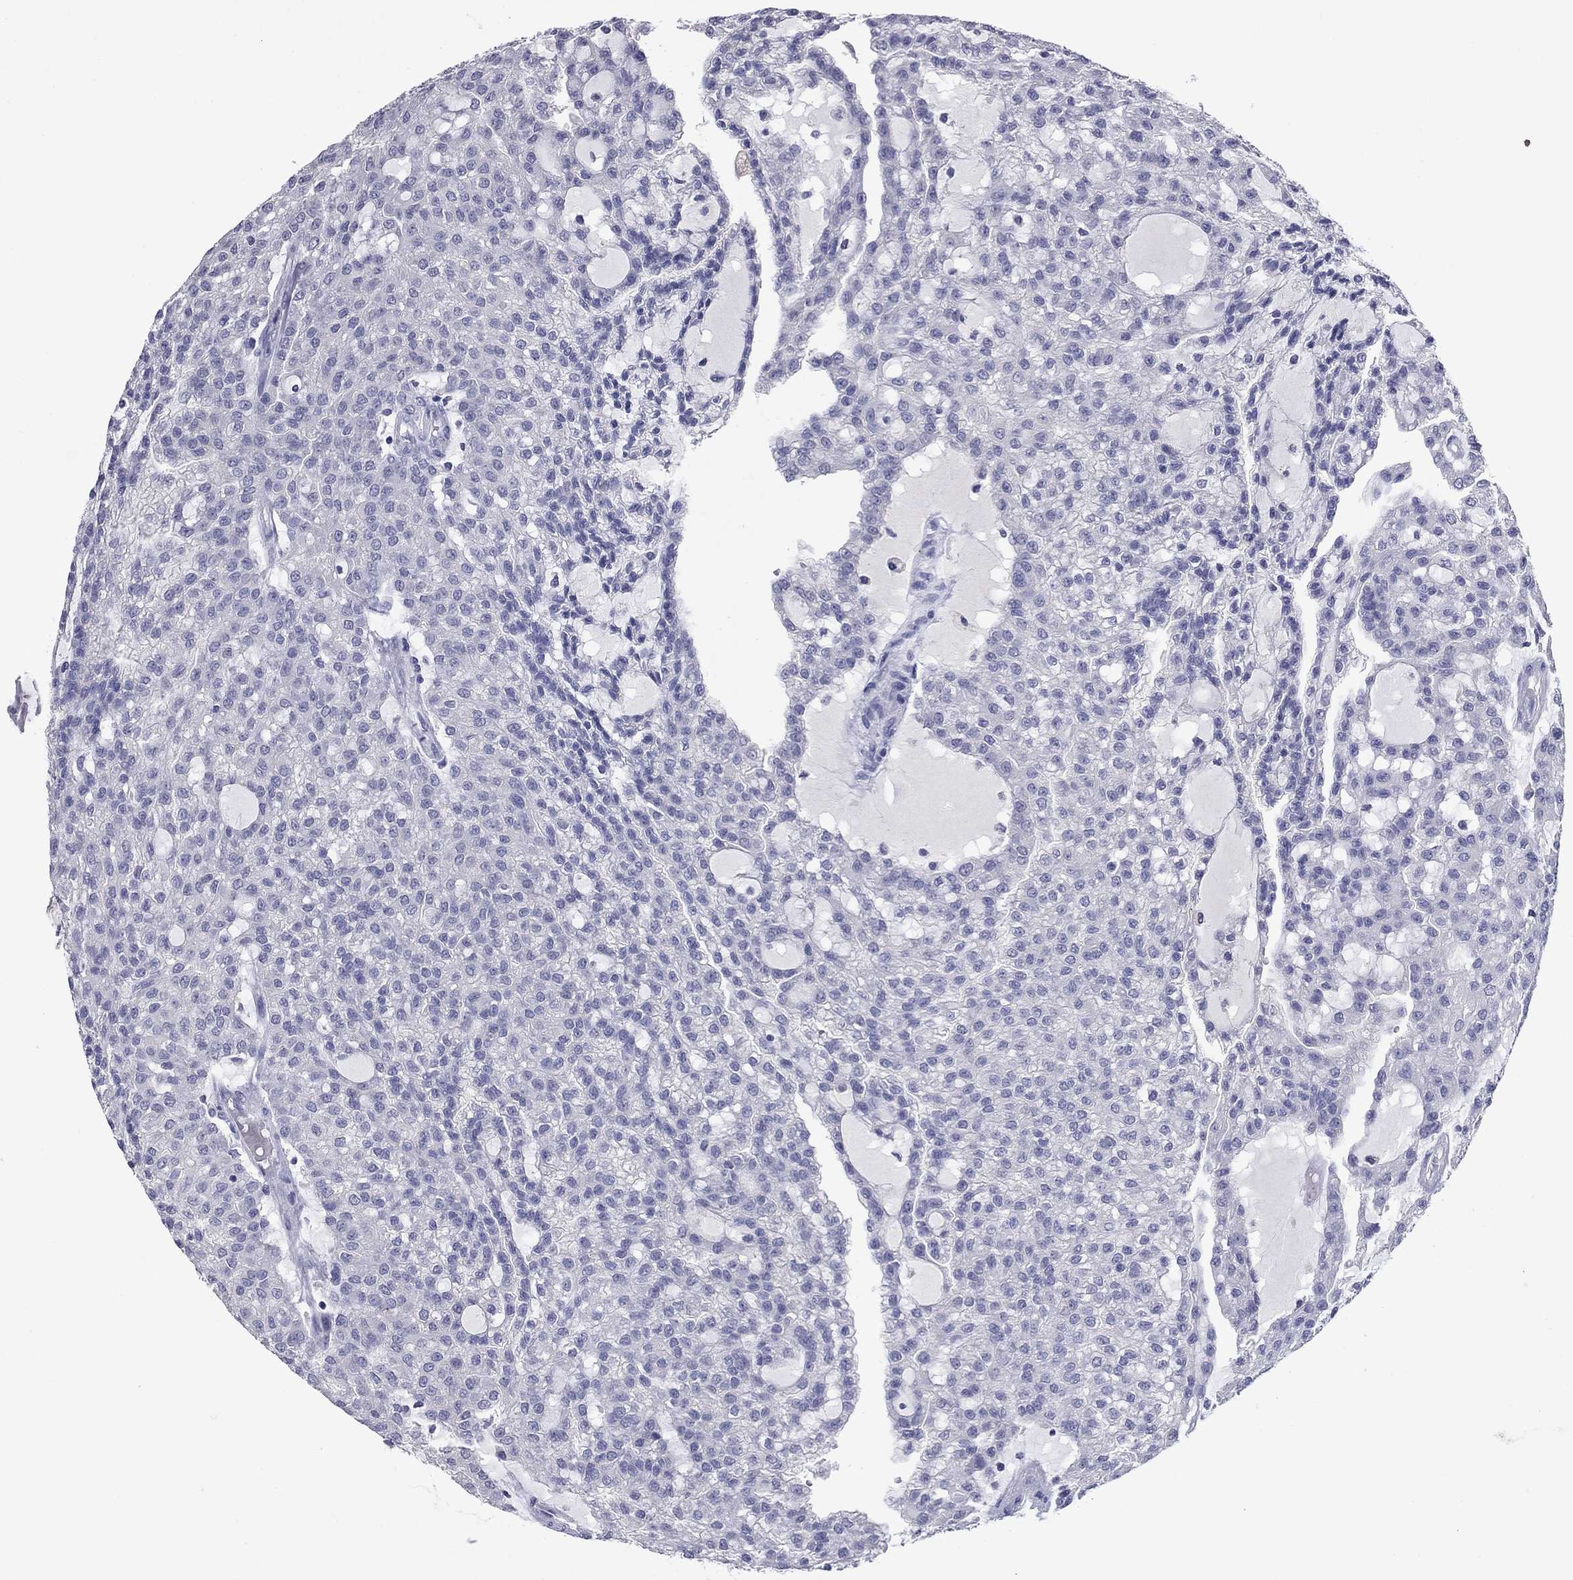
{"staining": {"intensity": "negative", "quantity": "none", "location": "none"}, "tissue": "renal cancer", "cell_type": "Tumor cells", "image_type": "cancer", "snomed": [{"axis": "morphology", "description": "Adenocarcinoma, NOS"}, {"axis": "topography", "description": "Kidney"}], "caption": "The immunohistochemistry image has no significant positivity in tumor cells of renal adenocarcinoma tissue.", "gene": "CFAP119", "patient": {"sex": "male", "age": 63}}